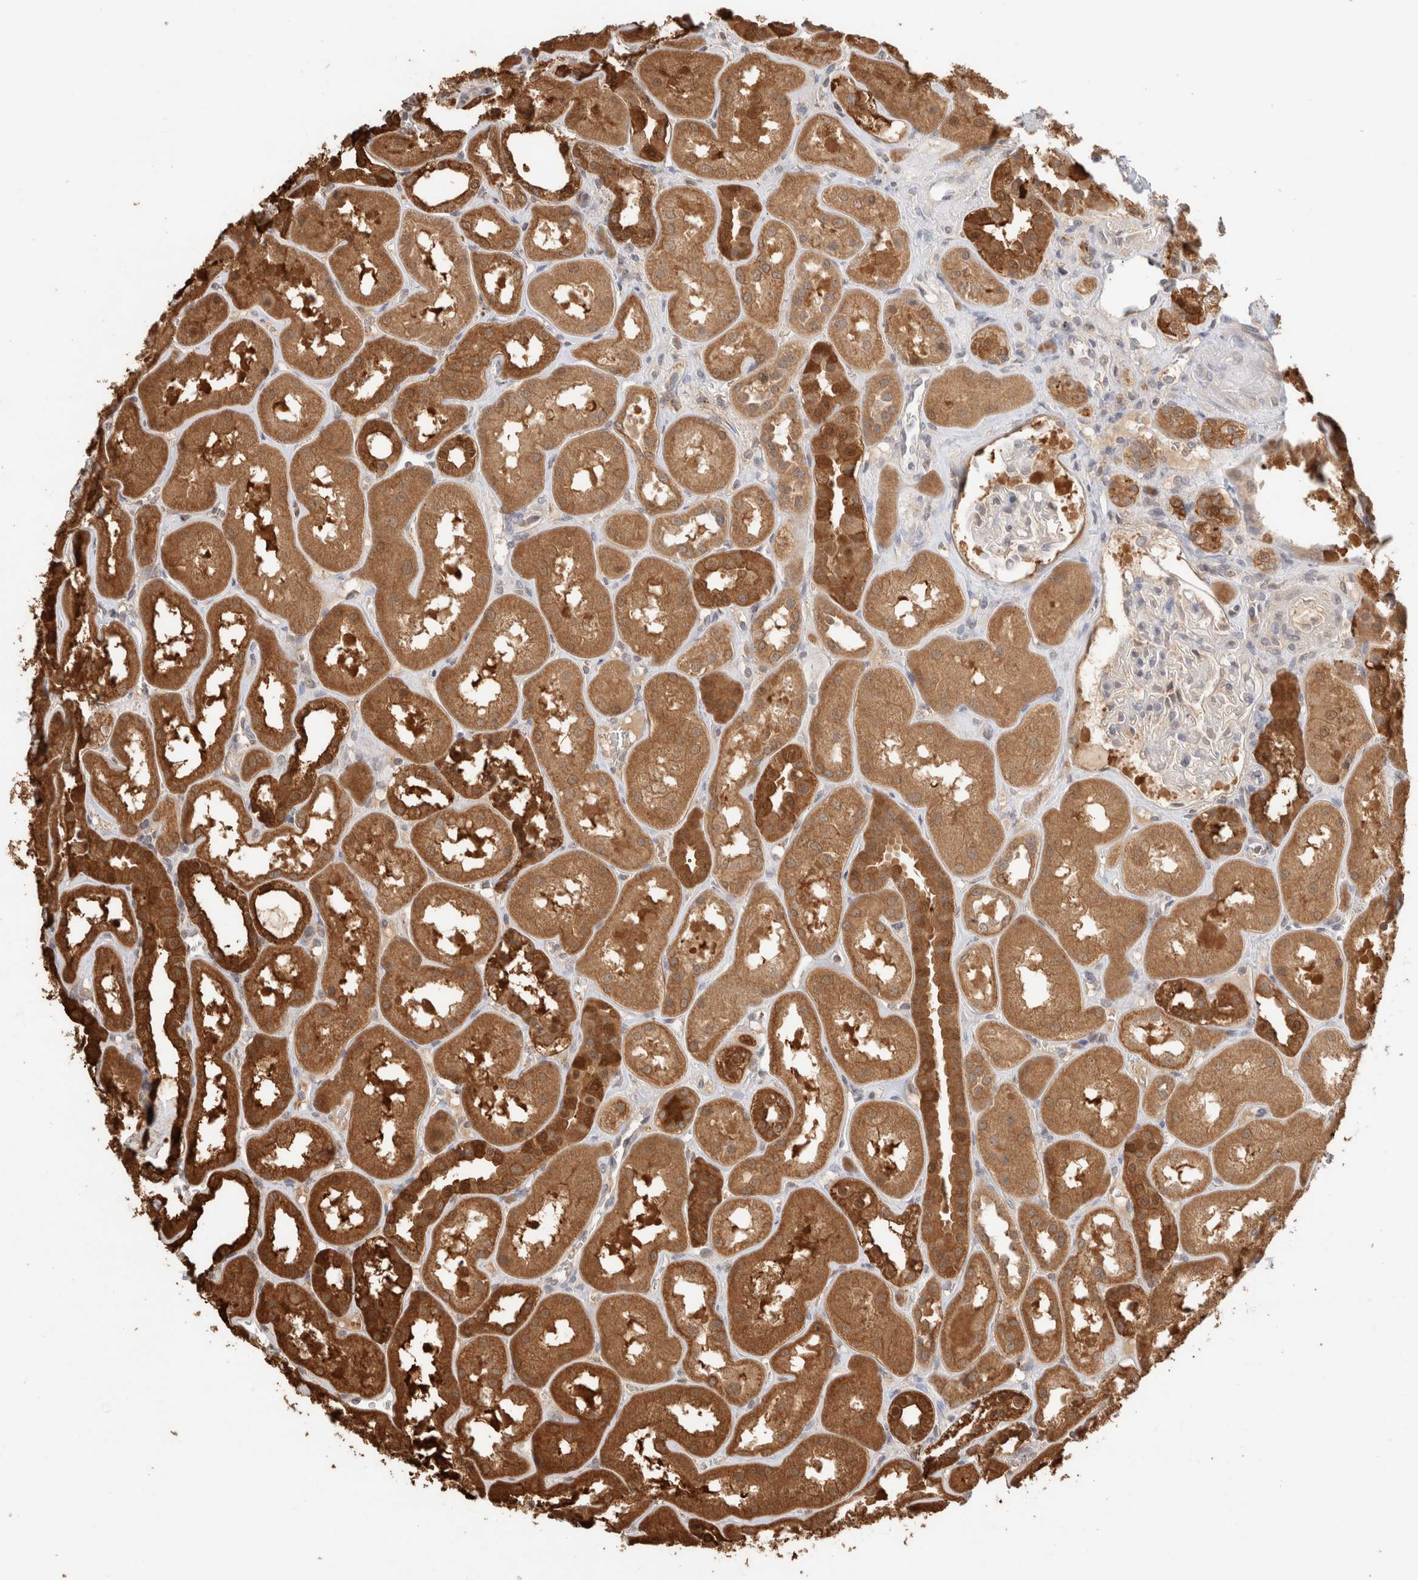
{"staining": {"intensity": "negative", "quantity": "none", "location": "none"}, "tissue": "kidney", "cell_type": "Cells in glomeruli", "image_type": "normal", "snomed": [{"axis": "morphology", "description": "Normal tissue, NOS"}, {"axis": "topography", "description": "Kidney"}], "caption": "The micrograph shows no staining of cells in glomeruli in normal kidney.", "gene": "CA13", "patient": {"sex": "male", "age": 70}}